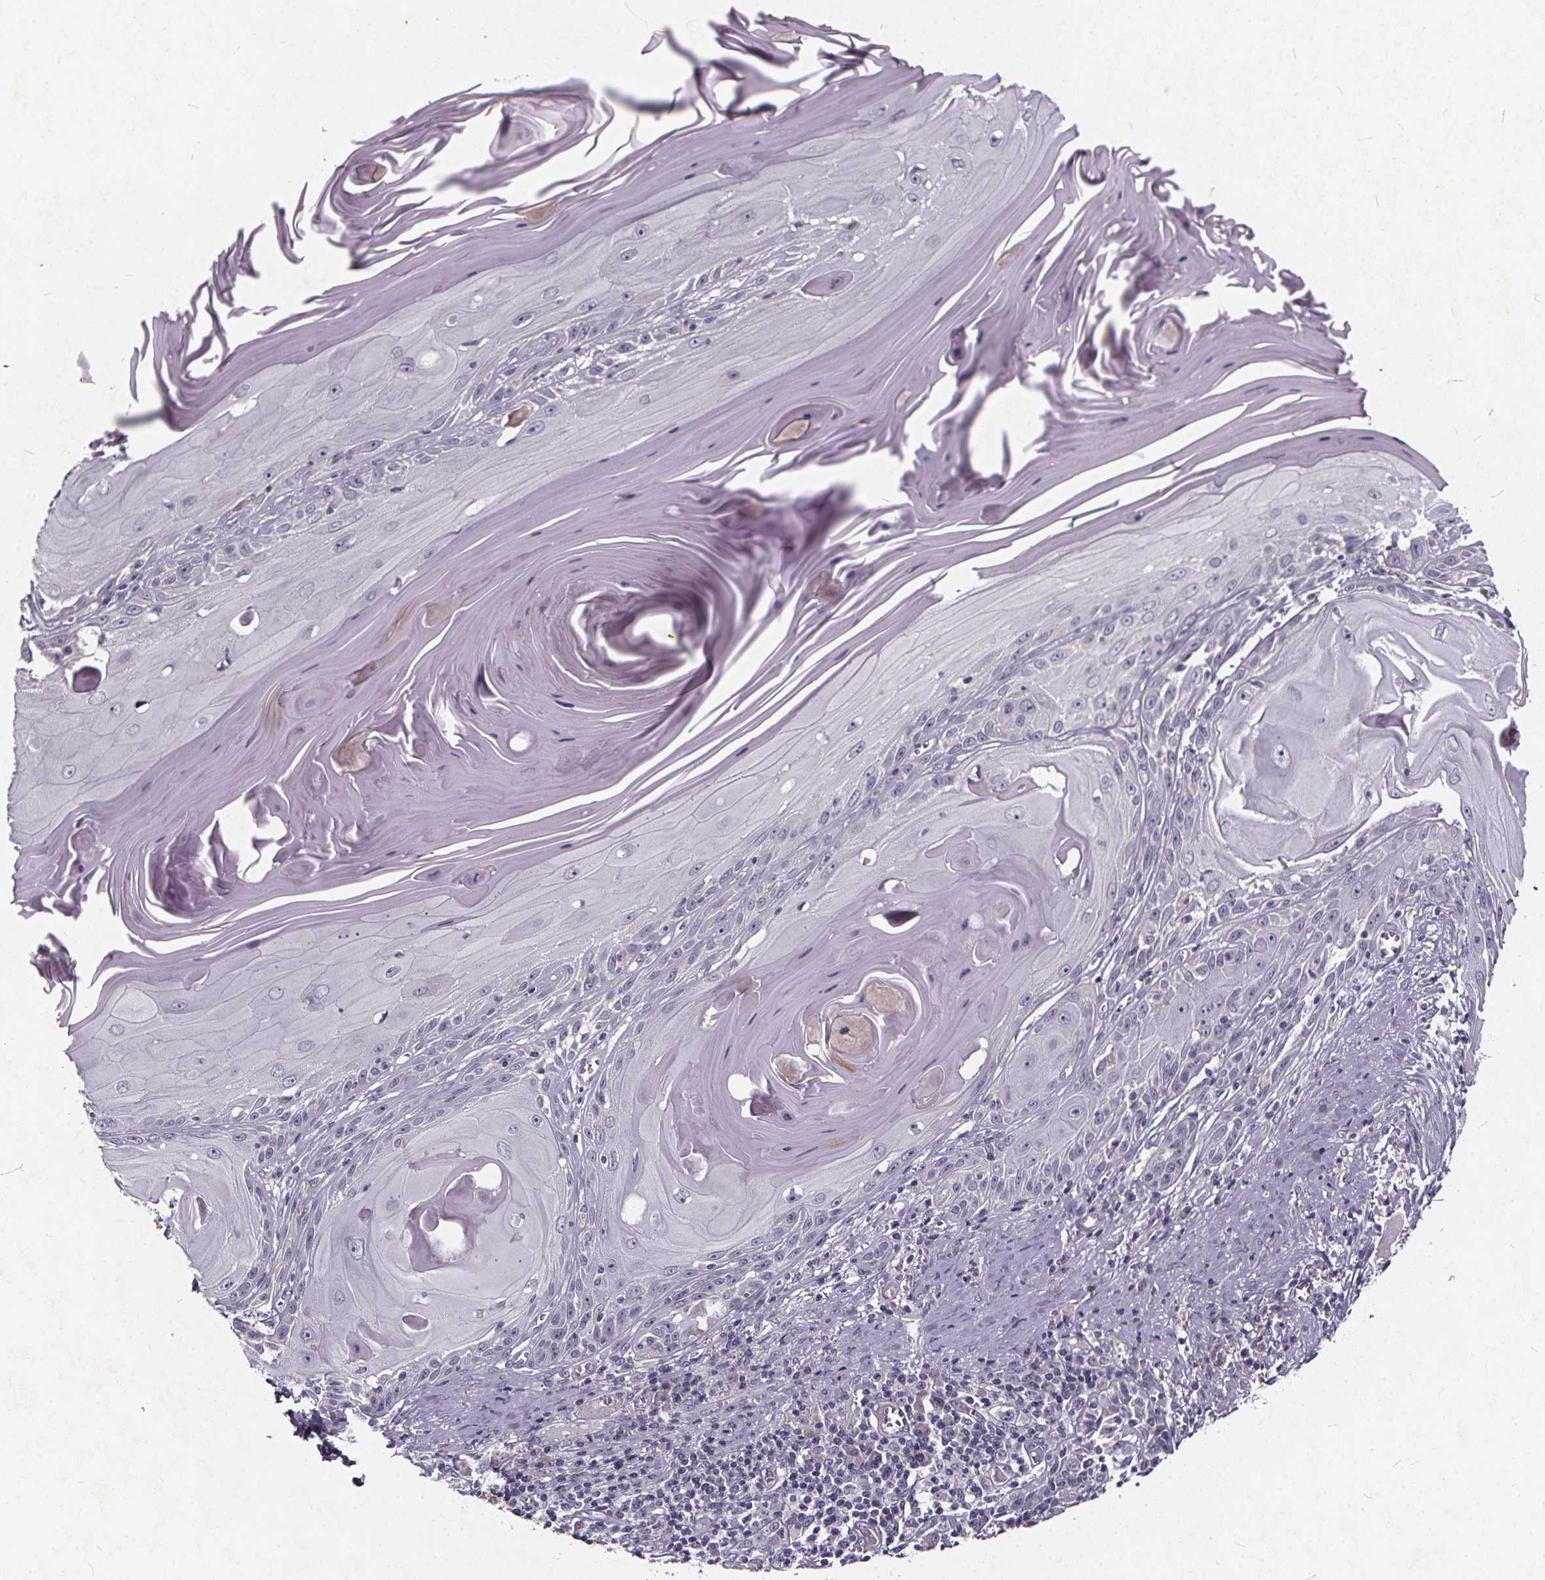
{"staining": {"intensity": "negative", "quantity": "none", "location": "none"}, "tissue": "skin cancer", "cell_type": "Tumor cells", "image_type": "cancer", "snomed": [{"axis": "morphology", "description": "Squamous cell carcinoma, NOS"}, {"axis": "topography", "description": "Skin"}, {"axis": "topography", "description": "Vulva"}], "caption": "The image exhibits no significant expression in tumor cells of skin squamous cell carcinoma.", "gene": "TSPAN14", "patient": {"sex": "female", "age": 85}}